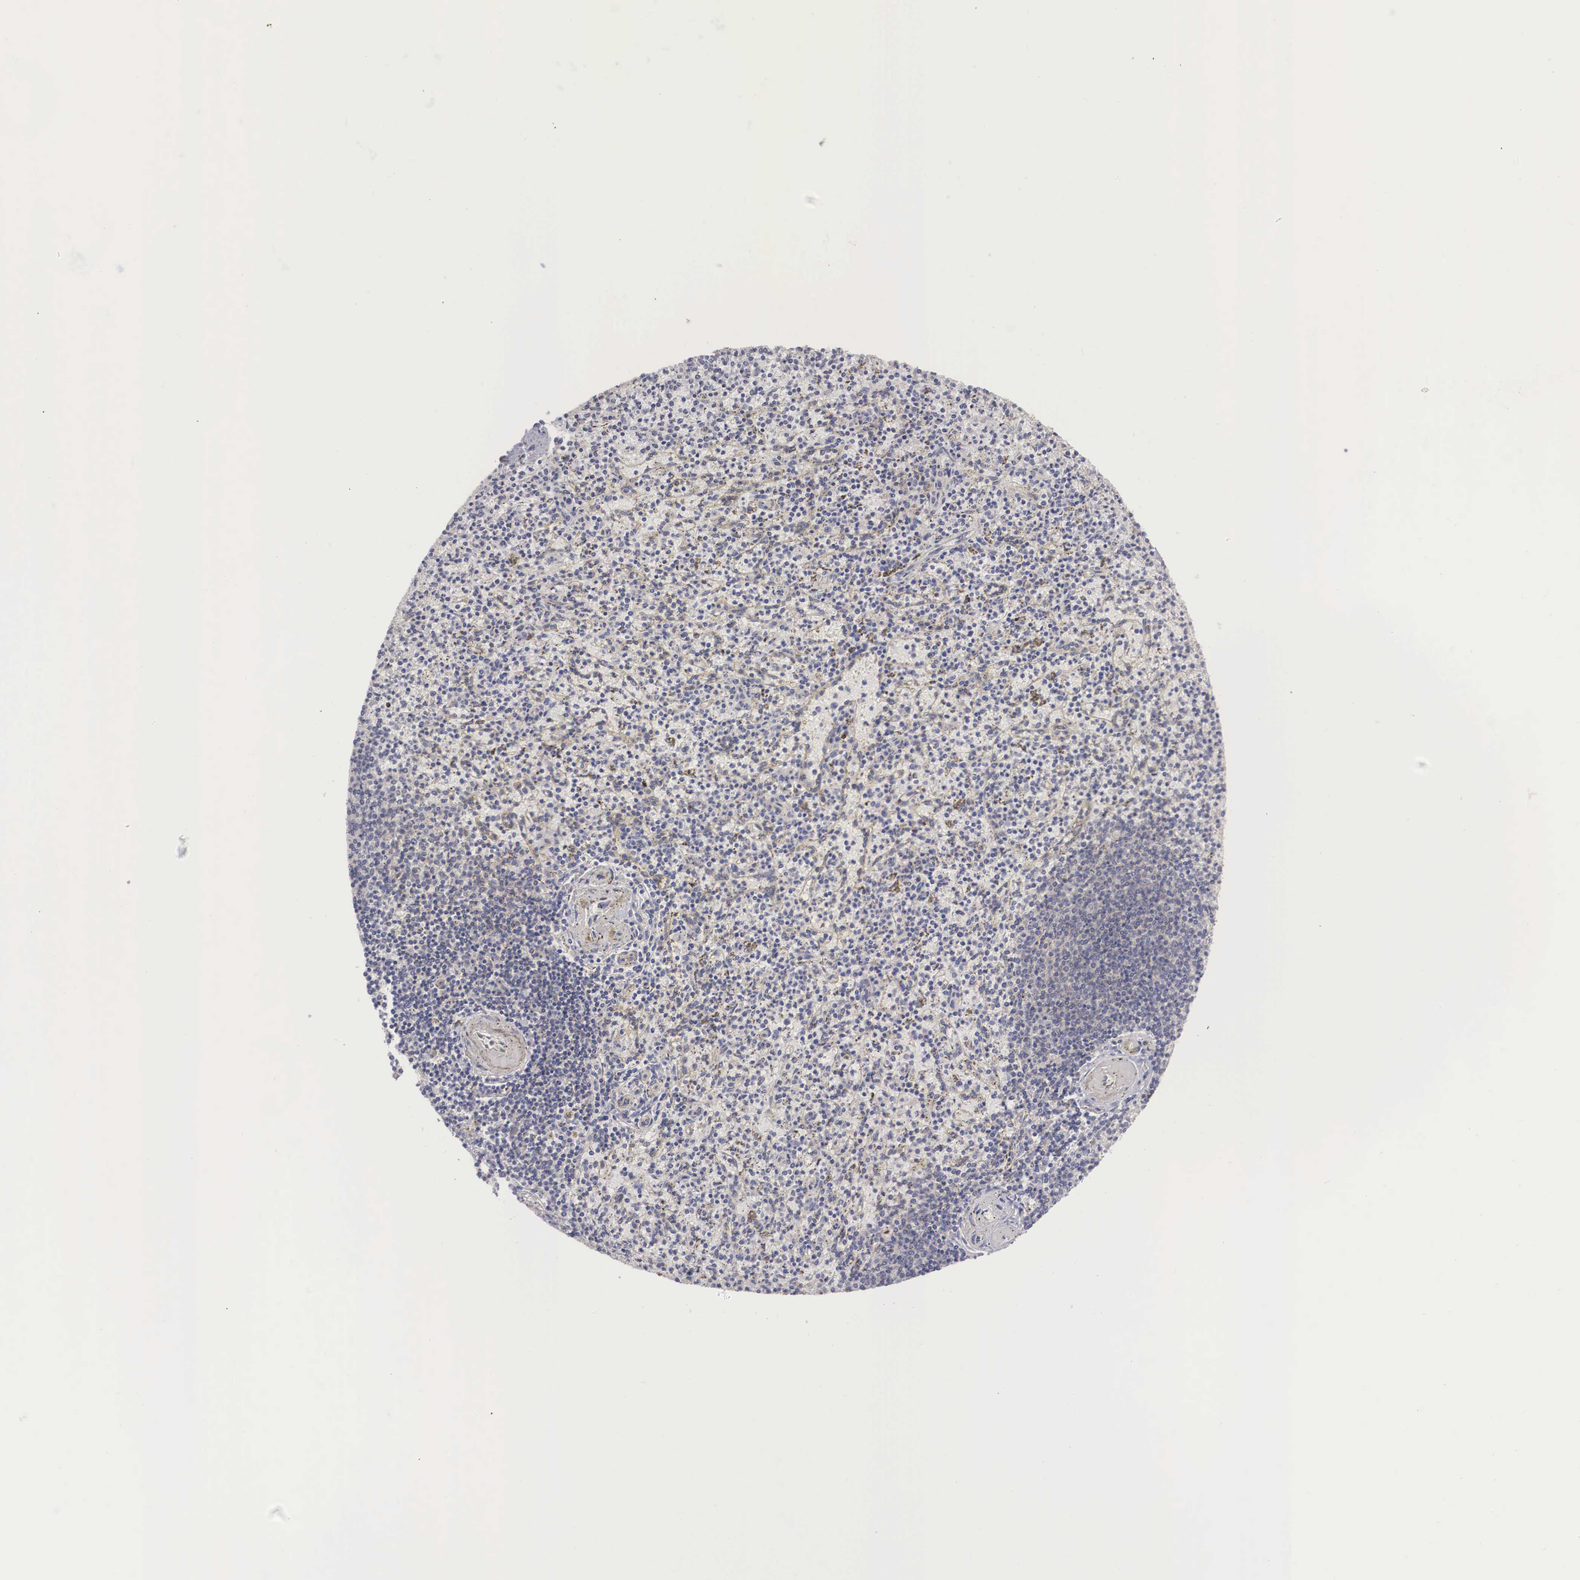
{"staining": {"intensity": "moderate", "quantity": ">75%", "location": "cytoplasmic/membranous"}, "tissue": "spleen", "cell_type": "Cells in red pulp", "image_type": "normal", "snomed": [{"axis": "morphology", "description": "Normal tissue, NOS"}, {"axis": "topography", "description": "Spleen"}], "caption": "About >75% of cells in red pulp in normal spleen reveal moderate cytoplasmic/membranous protein expression as visualized by brown immunohistochemical staining.", "gene": "GRIPAP1", "patient": {"sex": "male", "age": 72}}